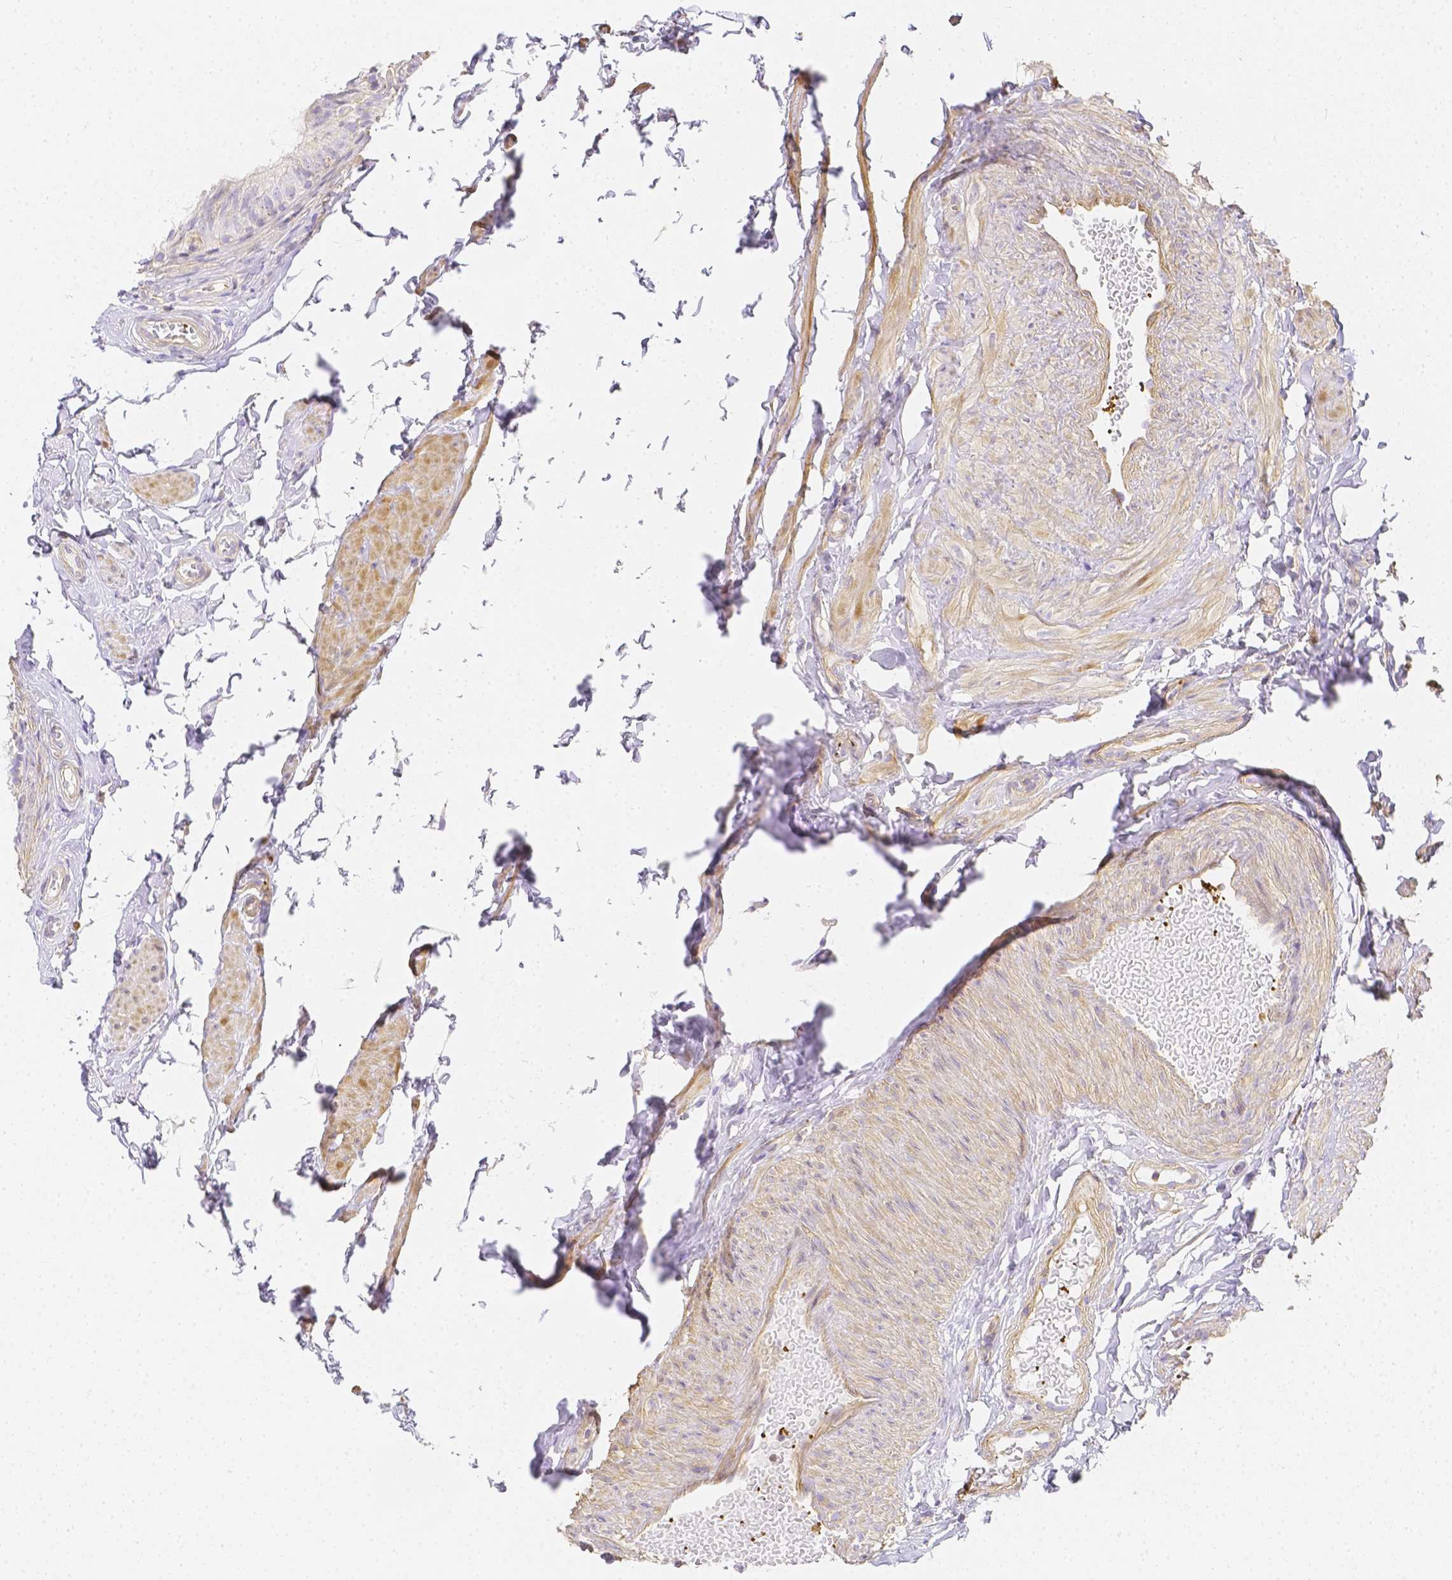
{"staining": {"intensity": "negative", "quantity": "none", "location": "none"}, "tissue": "epididymis", "cell_type": "Glandular cells", "image_type": "normal", "snomed": [{"axis": "morphology", "description": "Normal tissue, NOS"}, {"axis": "topography", "description": "Epididymis, spermatic cord, NOS"}, {"axis": "topography", "description": "Epididymis"}, {"axis": "topography", "description": "Peripheral nerve tissue"}], "caption": "IHC image of unremarkable epididymis: human epididymis stained with DAB (3,3'-diaminobenzidine) displays no significant protein expression in glandular cells. The staining was performed using DAB (3,3'-diaminobenzidine) to visualize the protein expression in brown, while the nuclei were stained in blue with hematoxylin (Magnification: 20x).", "gene": "ASAH2B", "patient": {"sex": "male", "age": 29}}